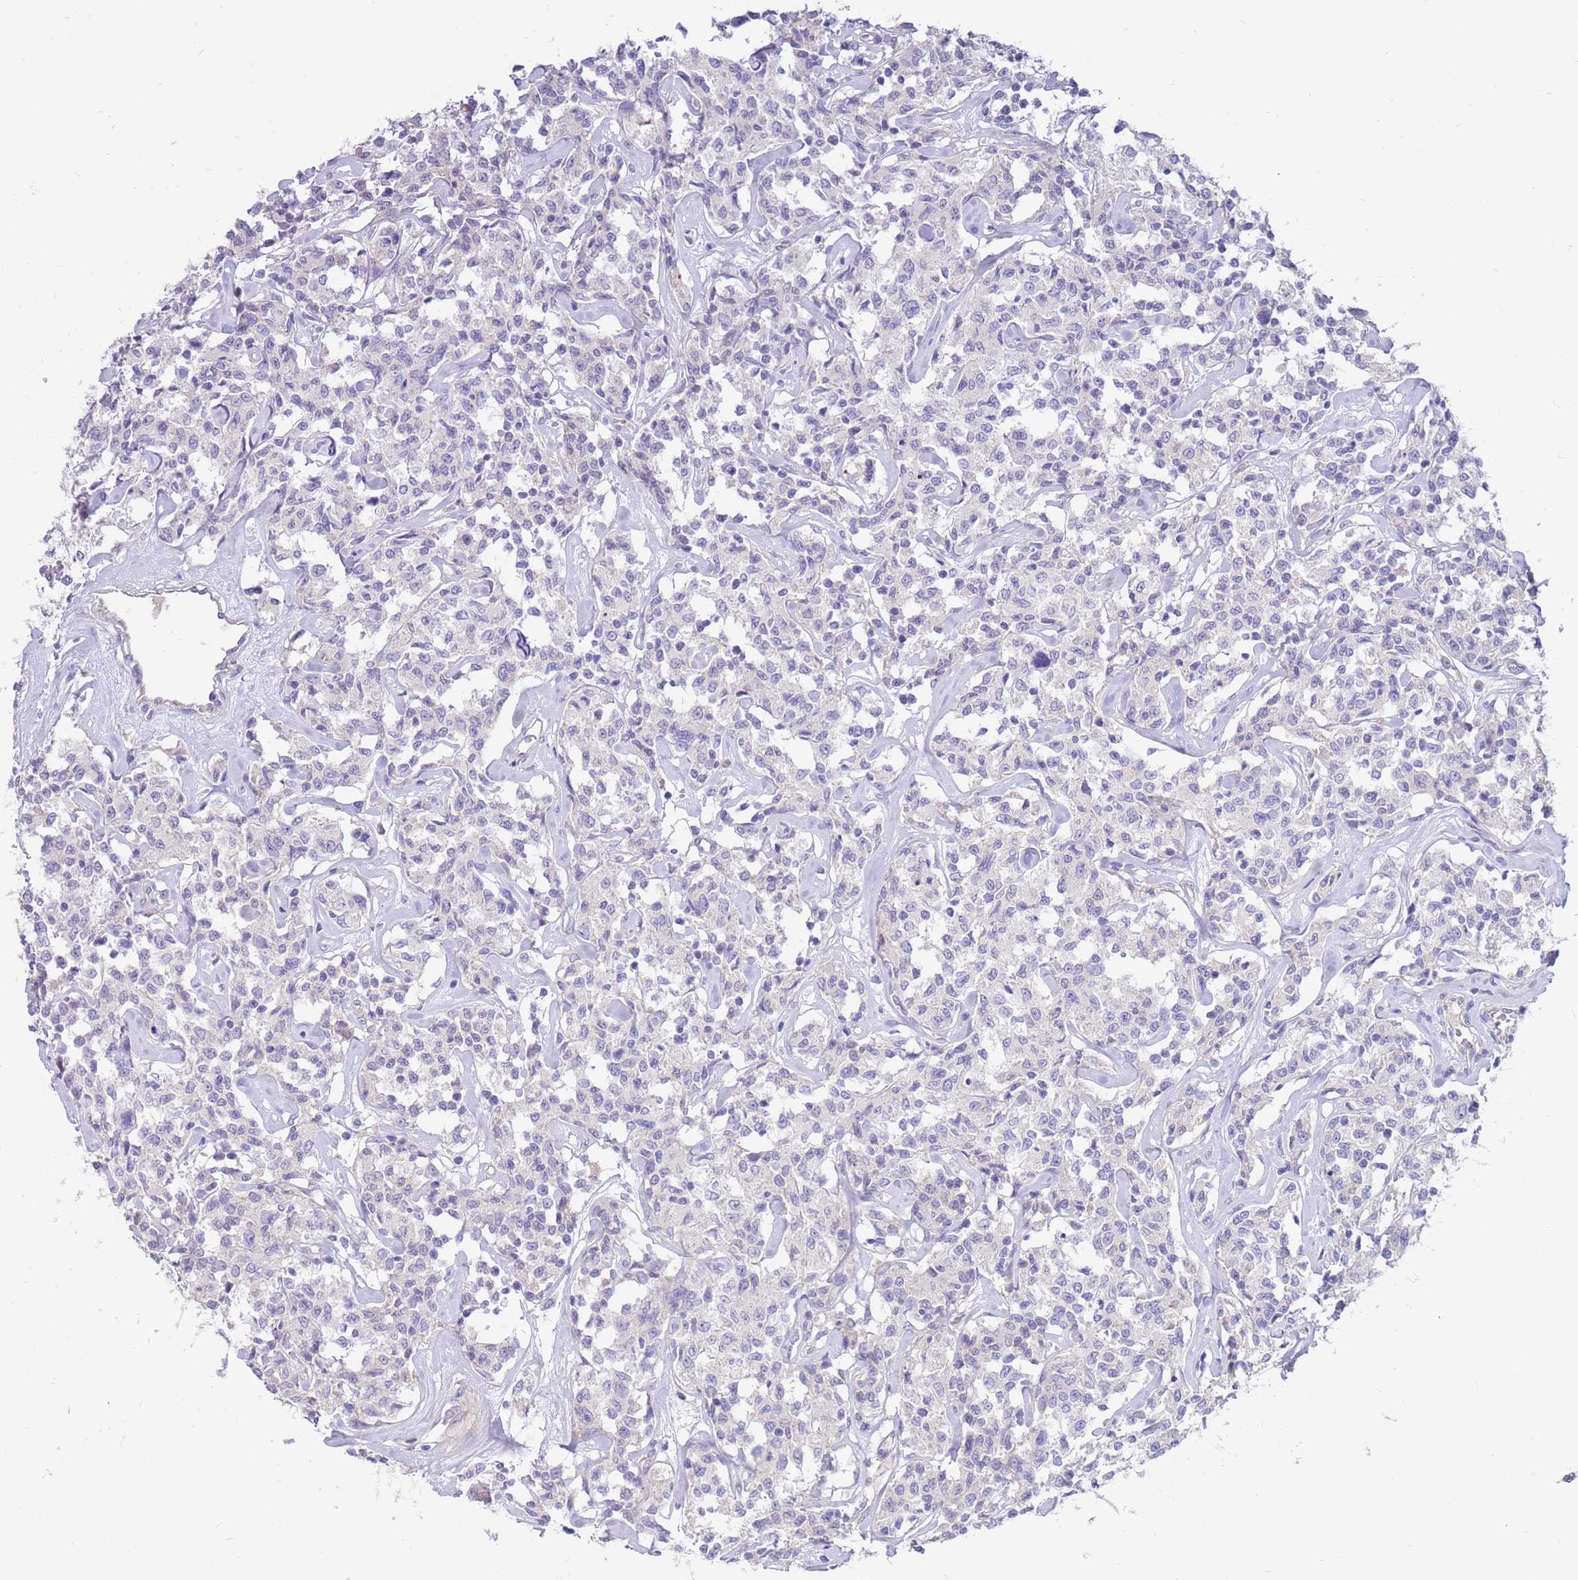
{"staining": {"intensity": "negative", "quantity": "none", "location": "none"}, "tissue": "lymphoma", "cell_type": "Tumor cells", "image_type": "cancer", "snomed": [{"axis": "morphology", "description": "Malignant lymphoma, non-Hodgkin's type, Low grade"}, {"axis": "topography", "description": "Small intestine"}], "caption": "A micrograph of human lymphoma is negative for staining in tumor cells. The staining was performed using DAB (3,3'-diaminobenzidine) to visualize the protein expression in brown, while the nuclei were stained in blue with hematoxylin (Magnification: 20x).", "gene": "SLC44A4", "patient": {"sex": "female", "age": 59}}